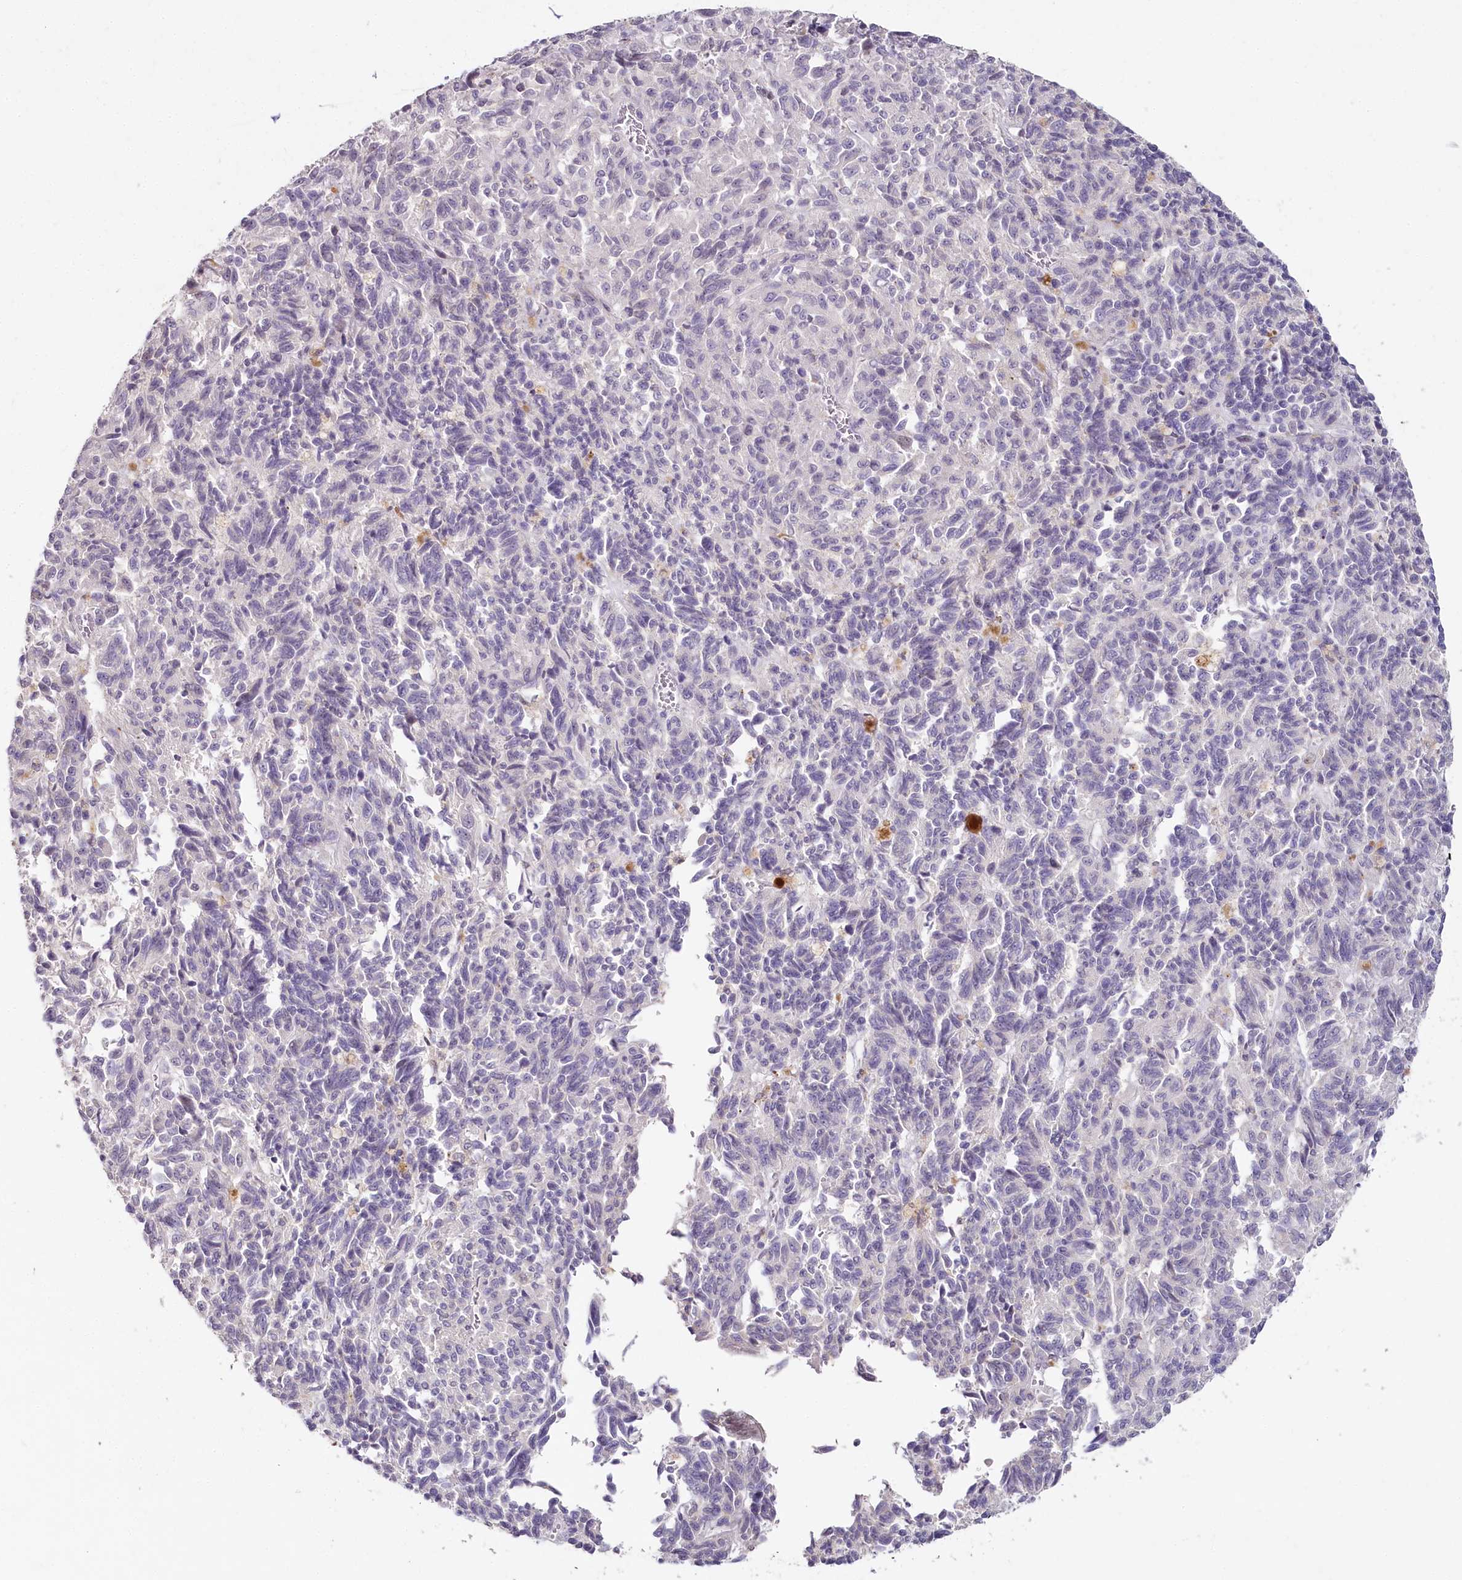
{"staining": {"intensity": "negative", "quantity": "none", "location": "none"}, "tissue": "melanoma", "cell_type": "Tumor cells", "image_type": "cancer", "snomed": [{"axis": "morphology", "description": "Malignant melanoma, Metastatic site"}, {"axis": "topography", "description": "Lung"}], "caption": "Immunohistochemistry (IHC) of malignant melanoma (metastatic site) exhibits no staining in tumor cells. Brightfield microscopy of IHC stained with DAB (brown) and hematoxylin (blue), captured at high magnification.", "gene": "HPD", "patient": {"sex": "male", "age": 64}}